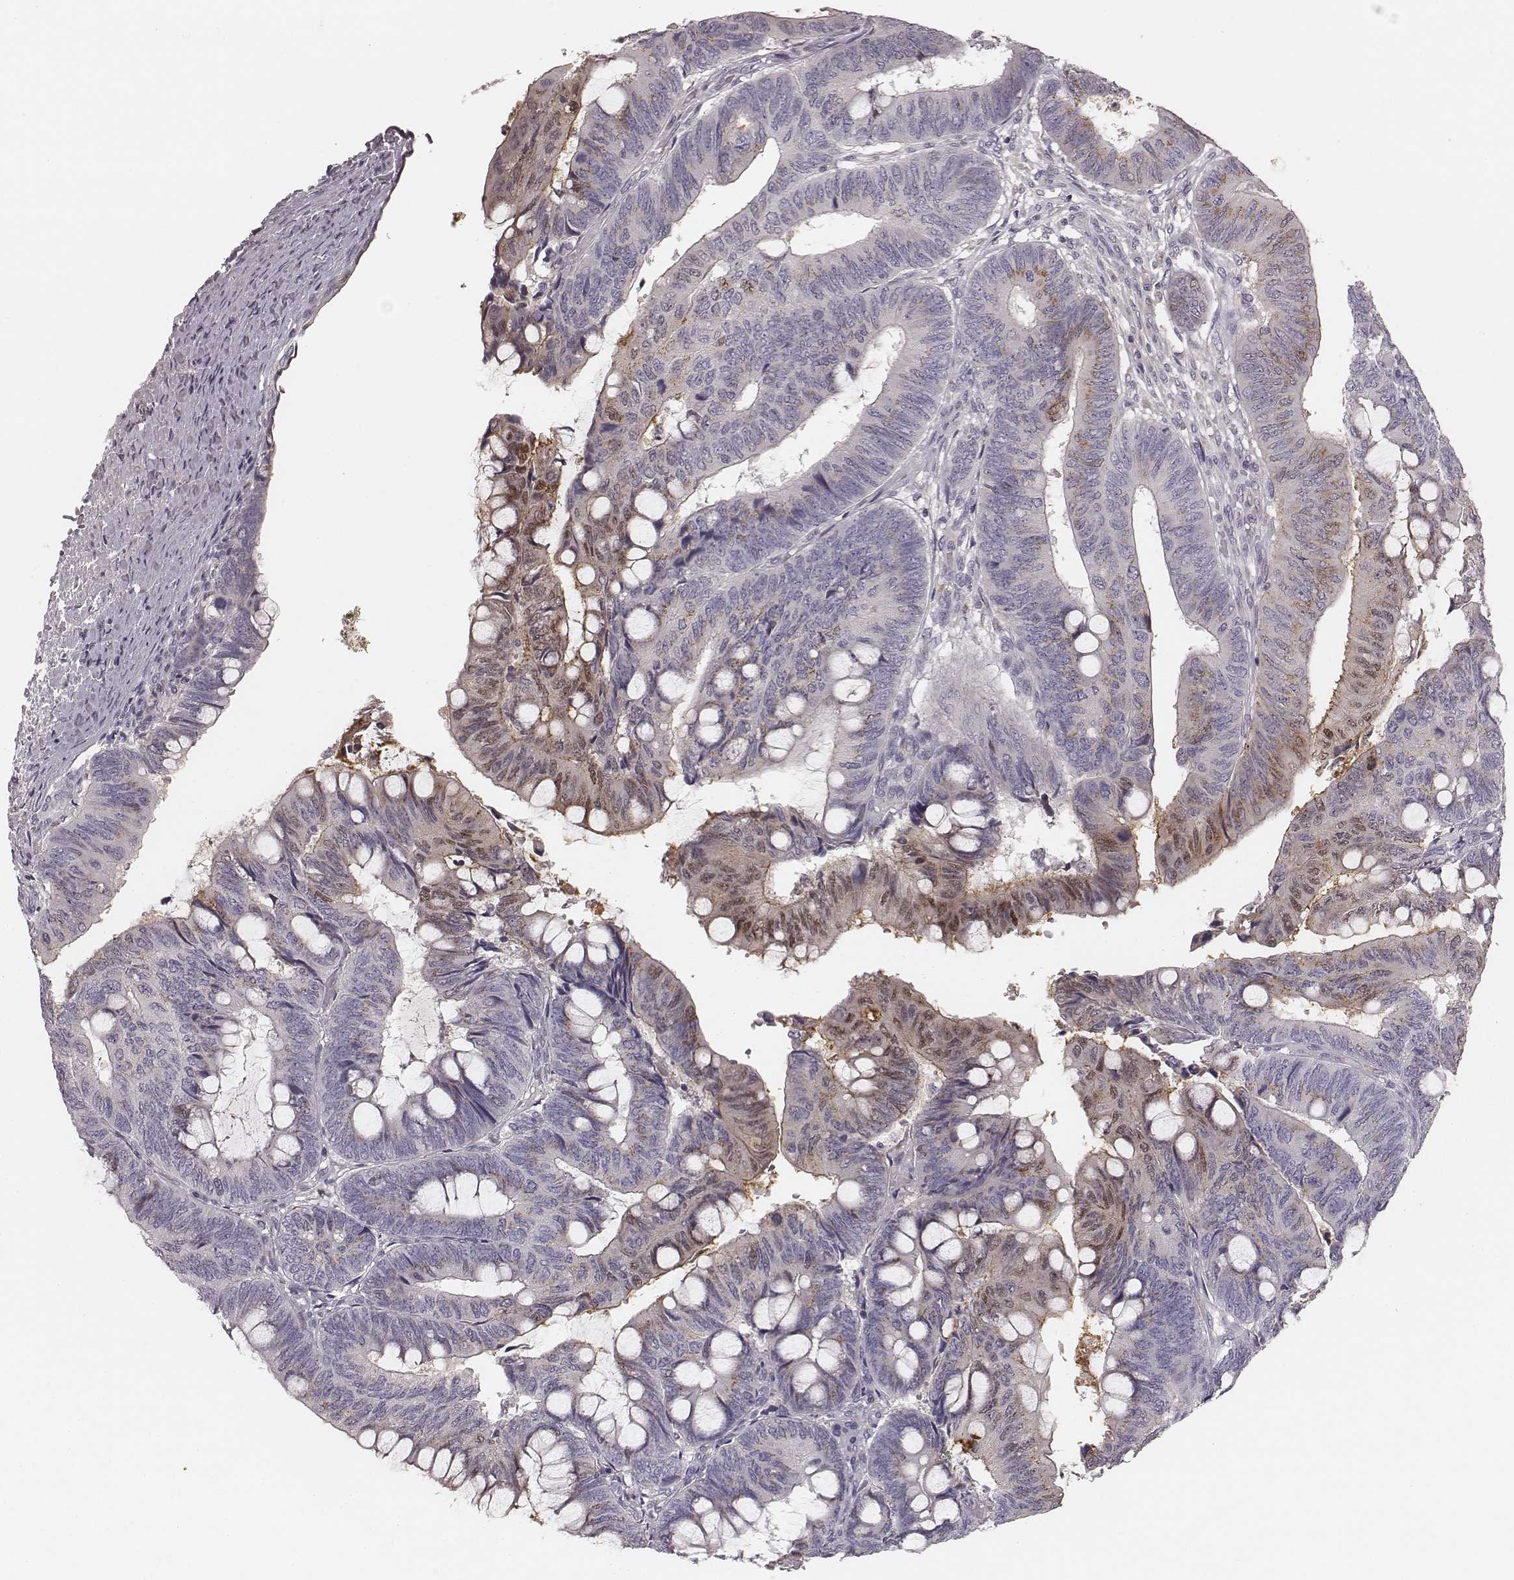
{"staining": {"intensity": "weak", "quantity": "25%-75%", "location": "cytoplasmic/membranous"}, "tissue": "colorectal cancer", "cell_type": "Tumor cells", "image_type": "cancer", "snomed": [{"axis": "morphology", "description": "Normal tissue, NOS"}, {"axis": "morphology", "description": "Adenocarcinoma, NOS"}, {"axis": "topography", "description": "Rectum"}], "caption": "This histopathology image demonstrates IHC staining of human adenocarcinoma (colorectal), with low weak cytoplasmic/membranous expression in about 25%-75% of tumor cells.", "gene": "SDCBP2", "patient": {"sex": "male", "age": 92}}